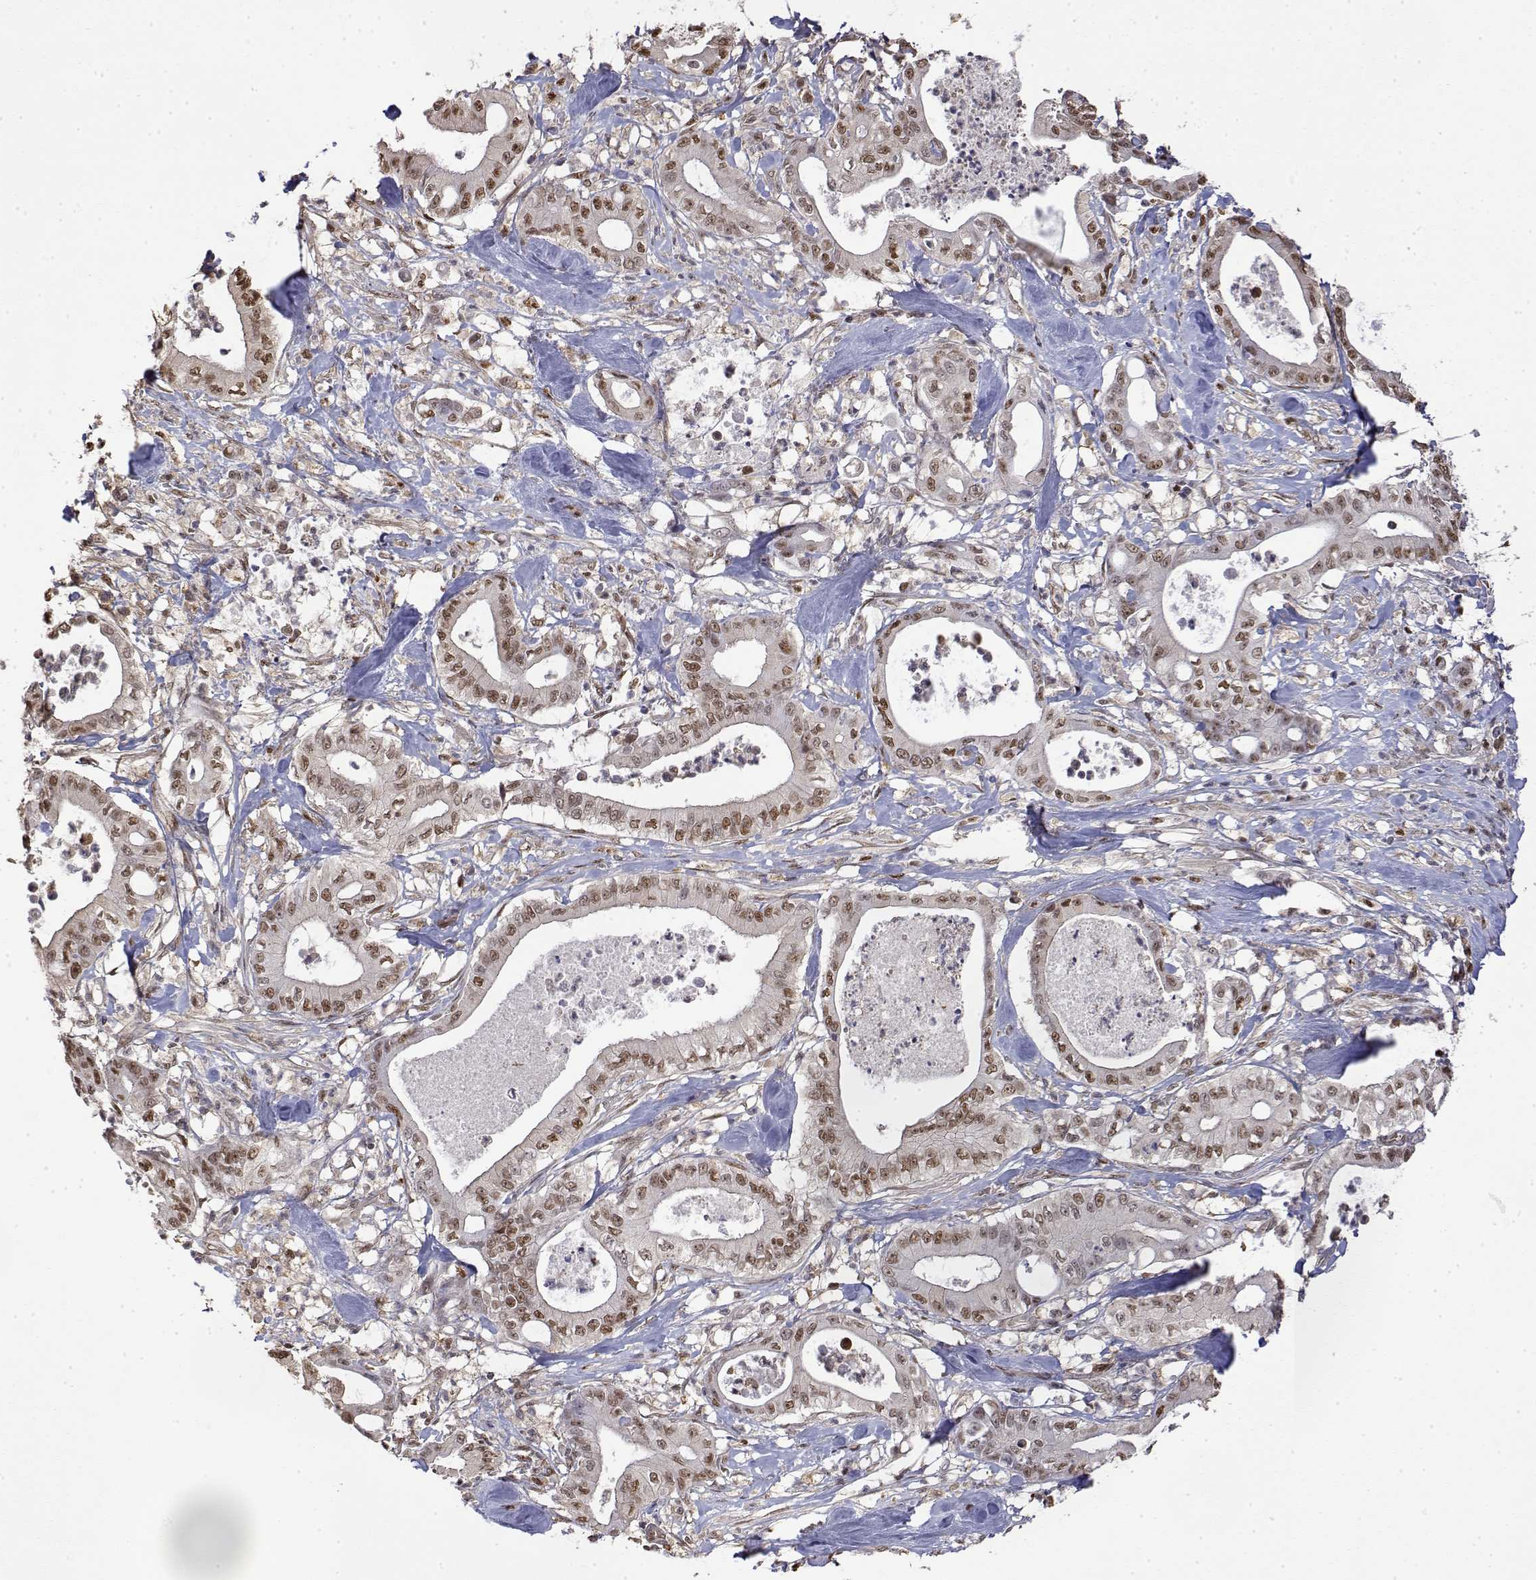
{"staining": {"intensity": "moderate", "quantity": "25%-75%", "location": "nuclear"}, "tissue": "pancreatic cancer", "cell_type": "Tumor cells", "image_type": "cancer", "snomed": [{"axis": "morphology", "description": "Adenocarcinoma, NOS"}, {"axis": "topography", "description": "Pancreas"}], "caption": "Immunohistochemical staining of human adenocarcinoma (pancreatic) exhibits medium levels of moderate nuclear protein positivity in about 25%-75% of tumor cells.", "gene": "TPI1", "patient": {"sex": "male", "age": 71}}